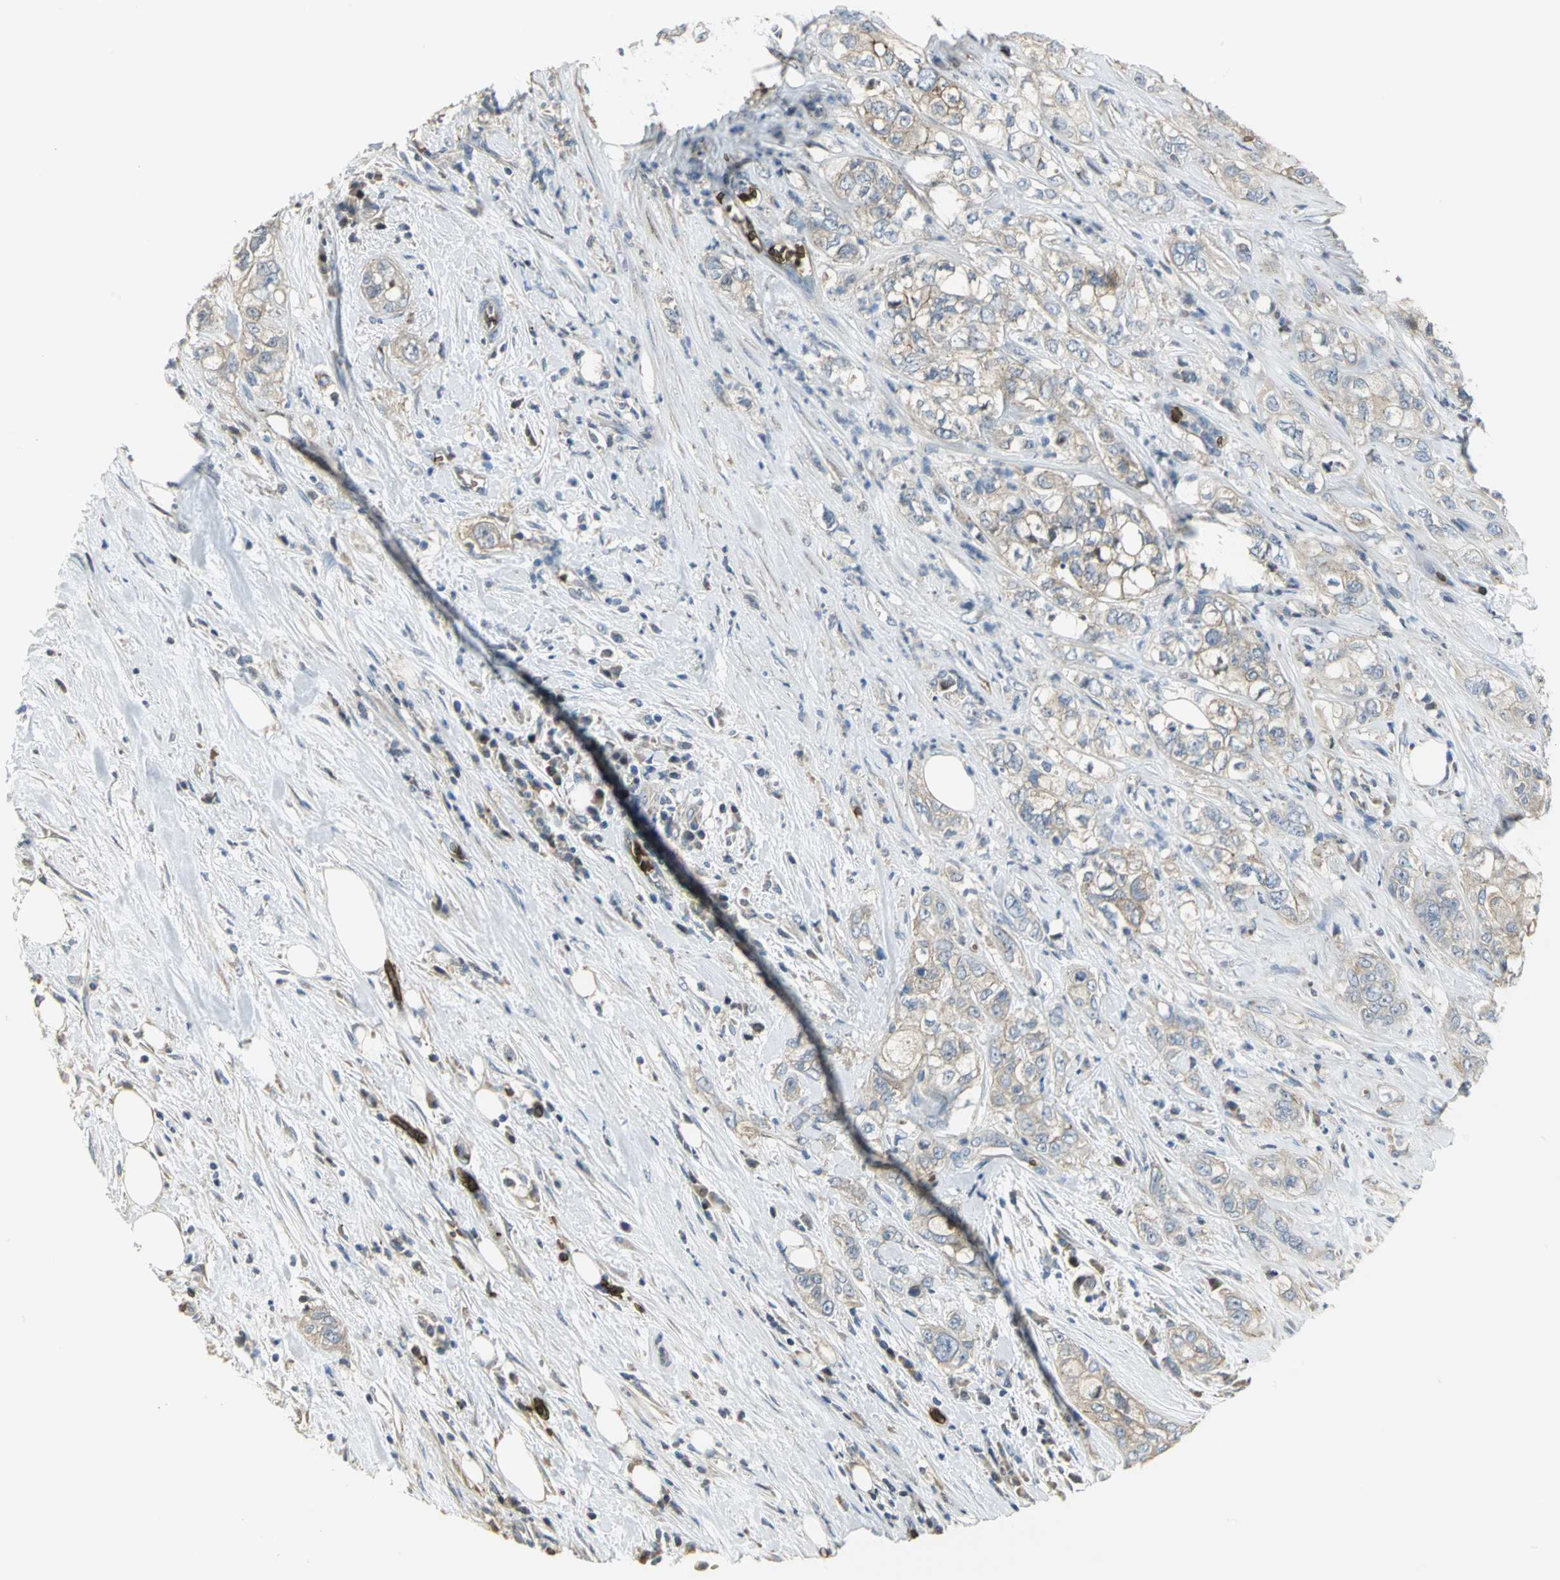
{"staining": {"intensity": "weak", "quantity": ">75%", "location": "cytoplasmic/membranous"}, "tissue": "pancreatic cancer", "cell_type": "Tumor cells", "image_type": "cancer", "snomed": [{"axis": "morphology", "description": "Adenocarcinoma, NOS"}, {"axis": "topography", "description": "Pancreas"}], "caption": "Pancreatic cancer (adenocarcinoma) stained with a protein marker displays weak staining in tumor cells.", "gene": "ANK1", "patient": {"sex": "male", "age": 70}}